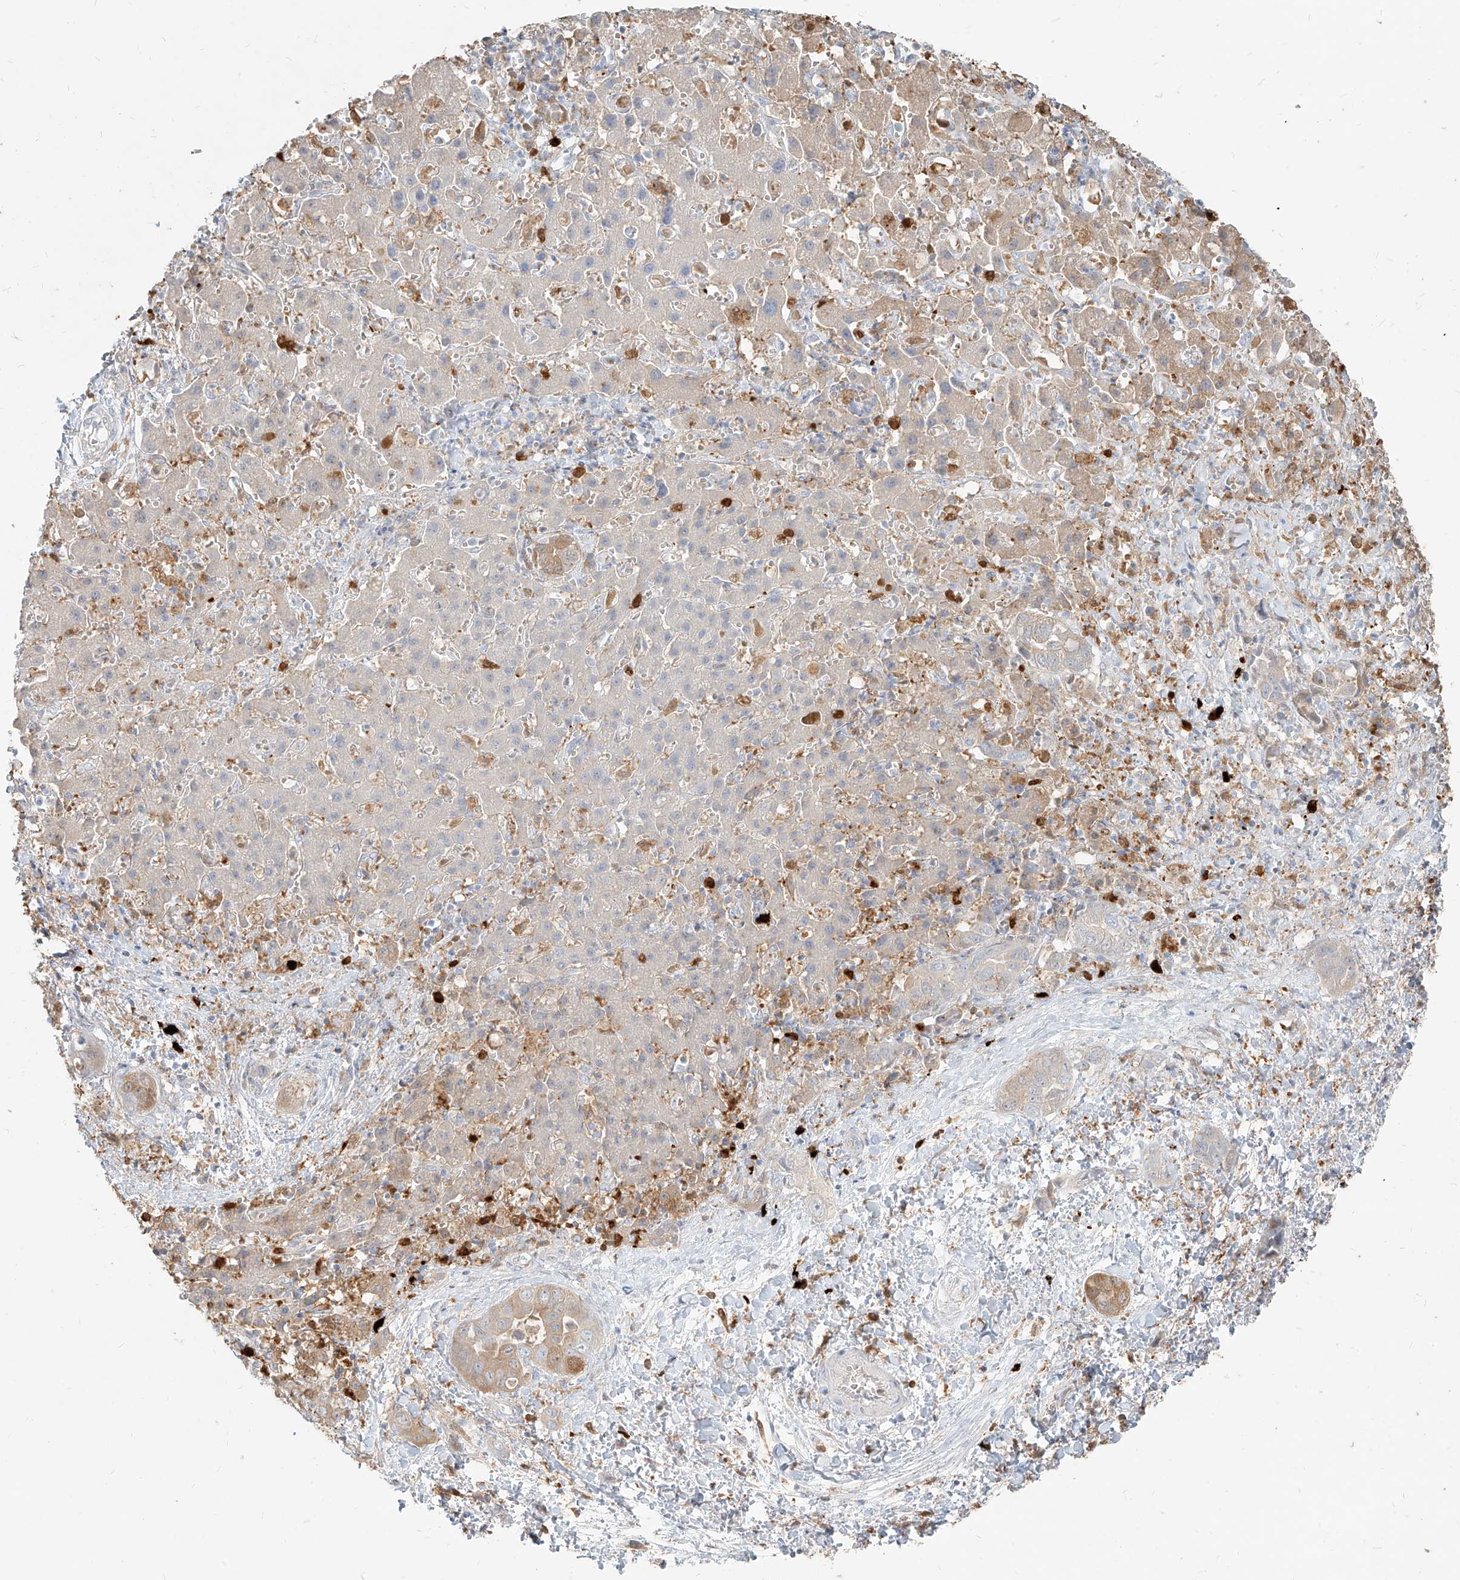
{"staining": {"intensity": "weak", "quantity": "<25%", "location": "cytoplasmic/membranous"}, "tissue": "liver cancer", "cell_type": "Tumor cells", "image_type": "cancer", "snomed": [{"axis": "morphology", "description": "Cholangiocarcinoma"}, {"axis": "topography", "description": "Liver"}], "caption": "Image shows no protein expression in tumor cells of liver cancer (cholangiocarcinoma) tissue.", "gene": "PGD", "patient": {"sex": "female", "age": 52}}